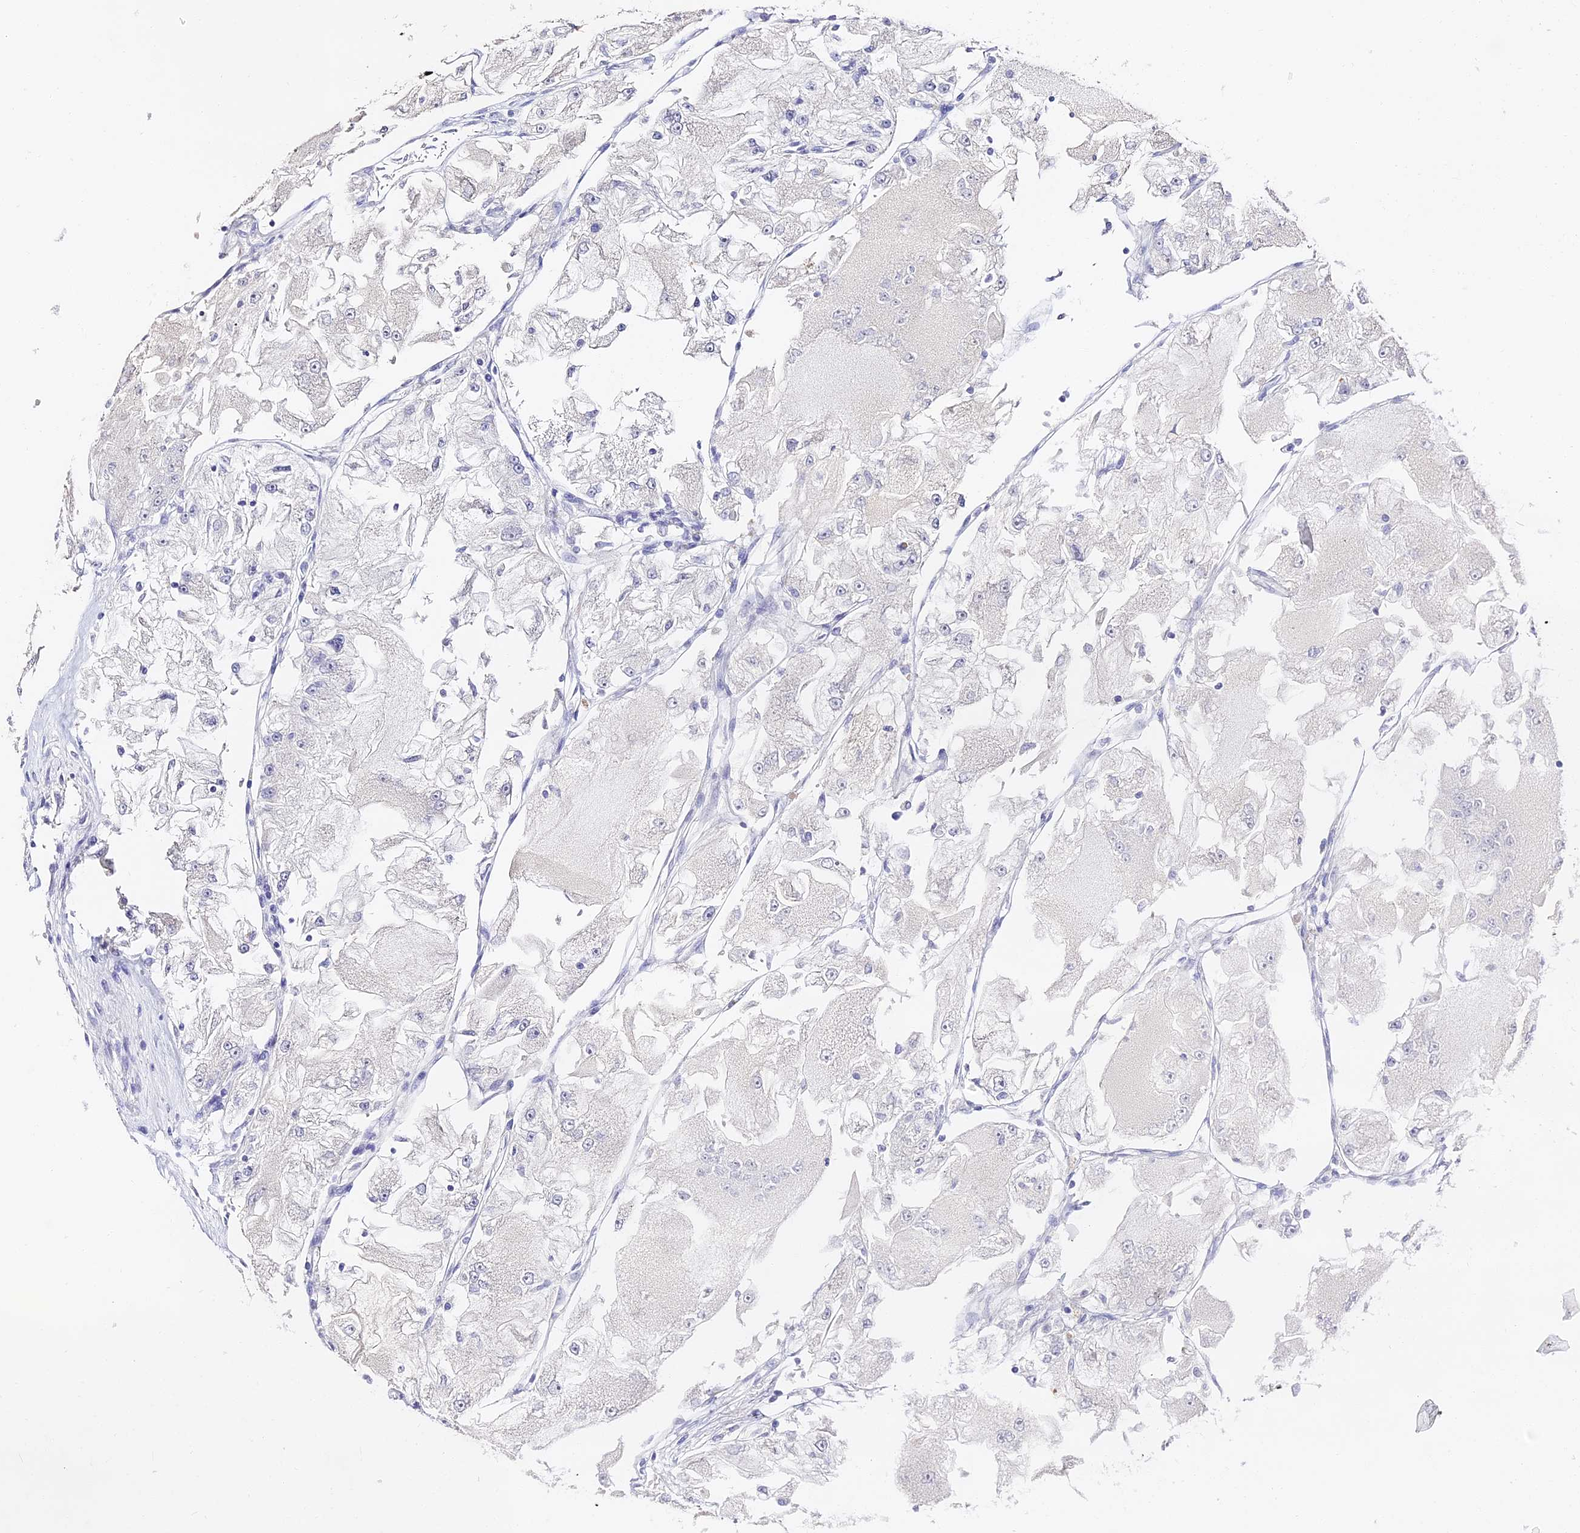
{"staining": {"intensity": "negative", "quantity": "none", "location": "none"}, "tissue": "renal cancer", "cell_type": "Tumor cells", "image_type": "cancer", "snomed": [{"axis": "morphology", "description": "Adenocarcinoma, NOS"}, {"axis": "topography", "description": "Kidney"}], "caption": "DAB immunohistochemical staining of human renal cancer (adenocarcinoma) shows no significant expression in tumor cells.", "gene": "VPS33B", "patient": {"sex": "female", "age": 72}}